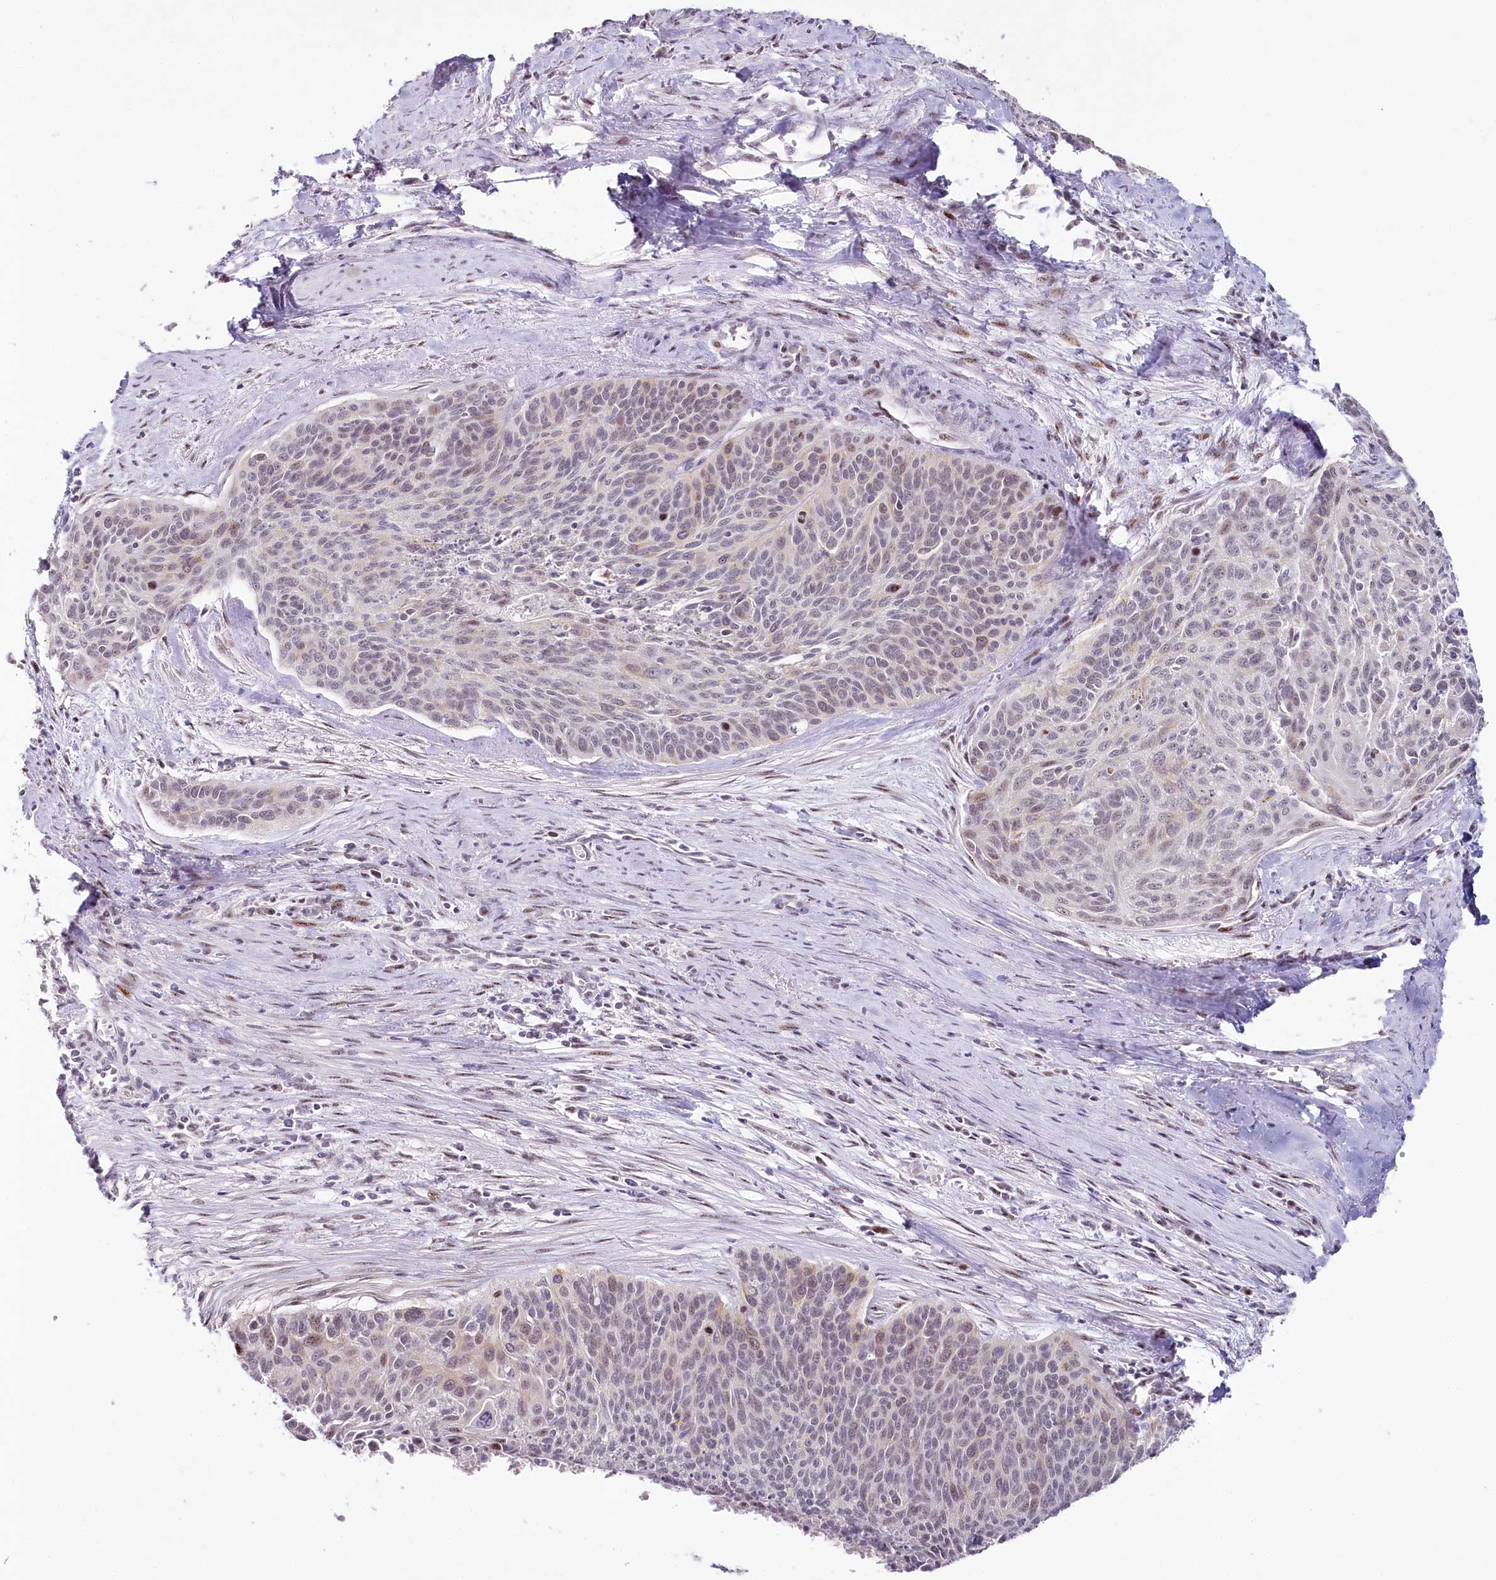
{"staining": {"intensity": "weak", "quantity": "<25%", "location": "cytoplasmic/membranous,nuclear"}, "tissue": "cervical cancer", "cell_type": "Tumor cells", "image_type": "cancer", "snomed": [{"axis": "morphology", "description": "Squamous cell carcinoma, NOS"}, {"axis": "topography", "description": "Cervix"}], "caption": "Immunohistochemical staining of human cervical cancer demonstrates no significant expression in tumor cells.", "gene": "HPD", "patient": {"sex": "female", "age": 55}}